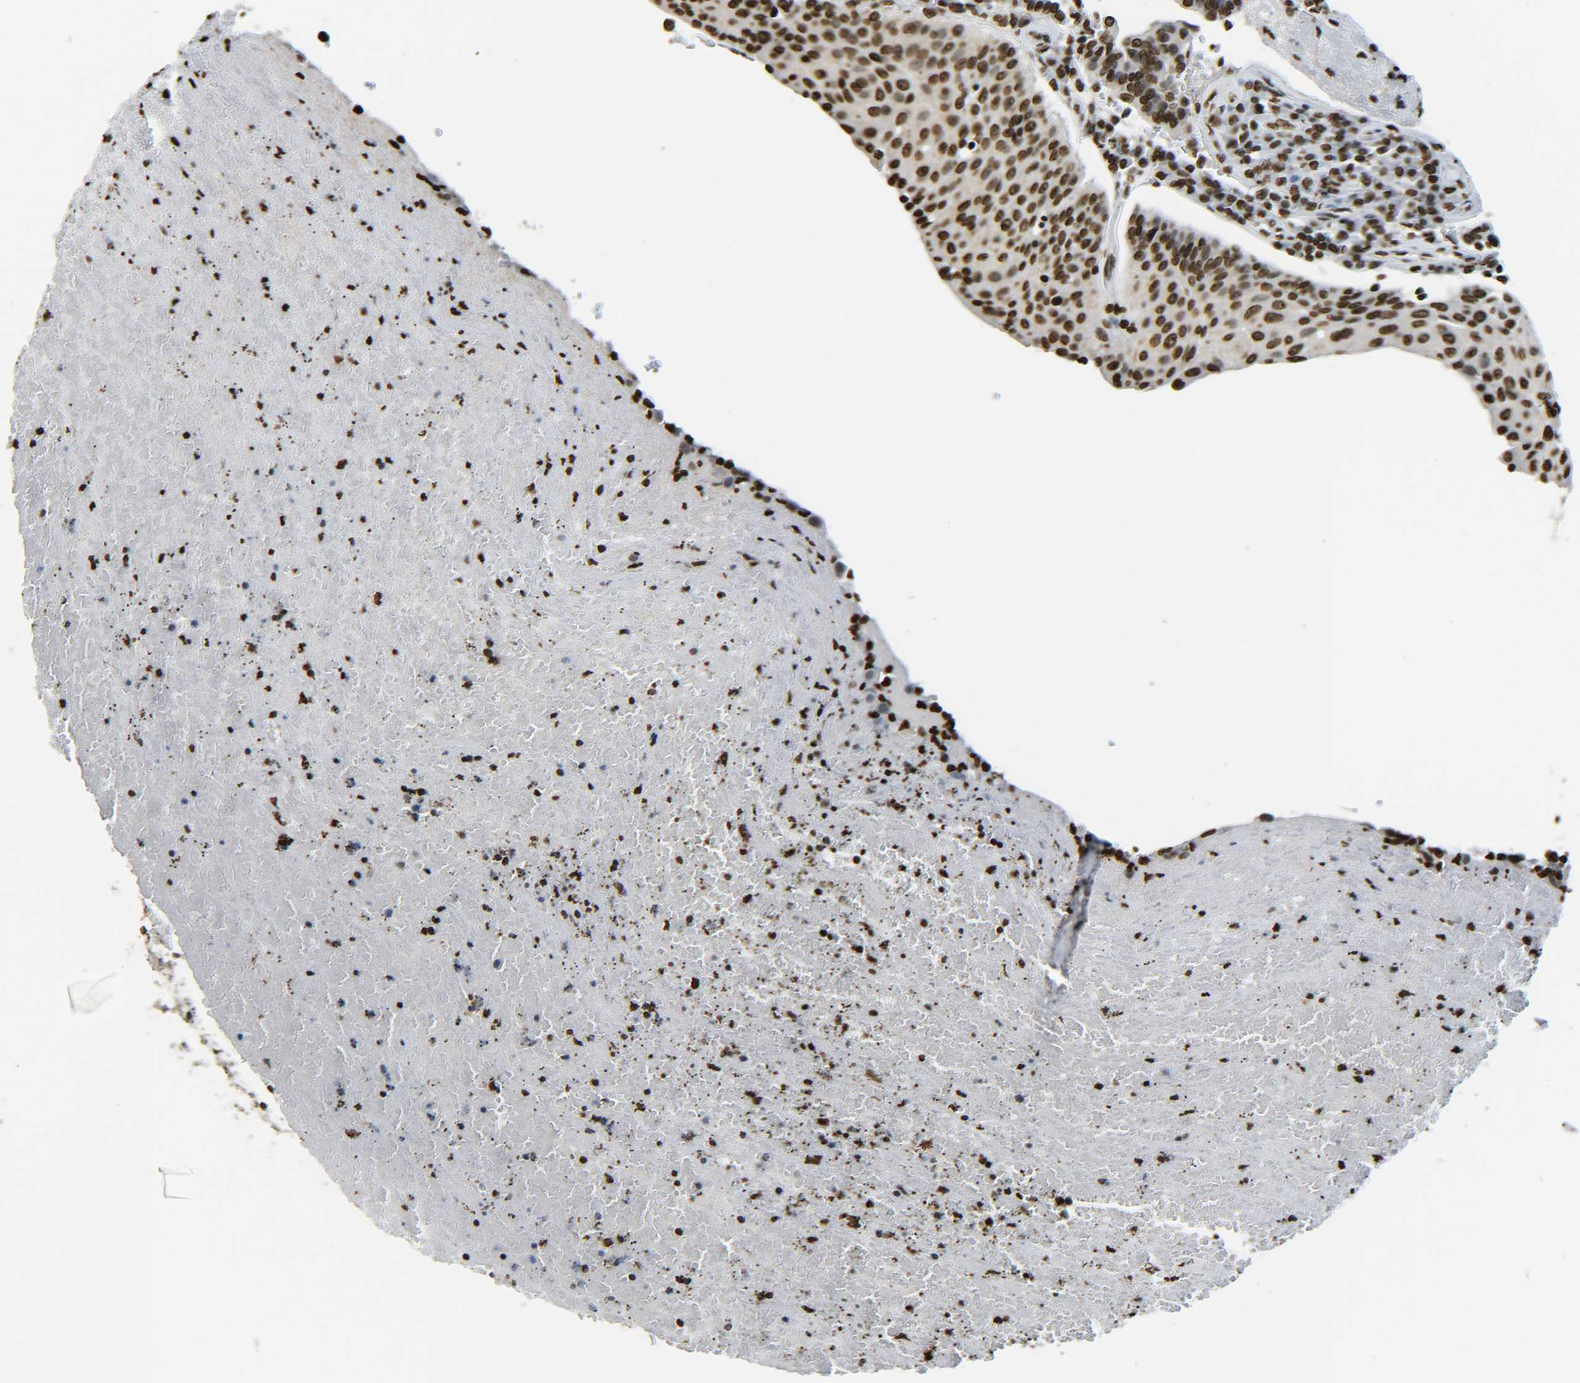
{"staining": {"intensity": "moderate", "quantity": ">75%", "location": "nuclear"}, "tissue": "urothelial cancer", "cell_type": "Tumor cells", "image_type": "cancer", "snomed": [{"axis": "morphology", "description": "Urothelial carcinoma, High grade"}, {"axis": "topography", "description": "Urinary bladder"}], "caption": "Moderate nuclear expression is present in about >75% of tumor cells in high-grade urothelial carcinoma.", "gene": "H4C16", "patient": {"sex": "male", "age": 66}}